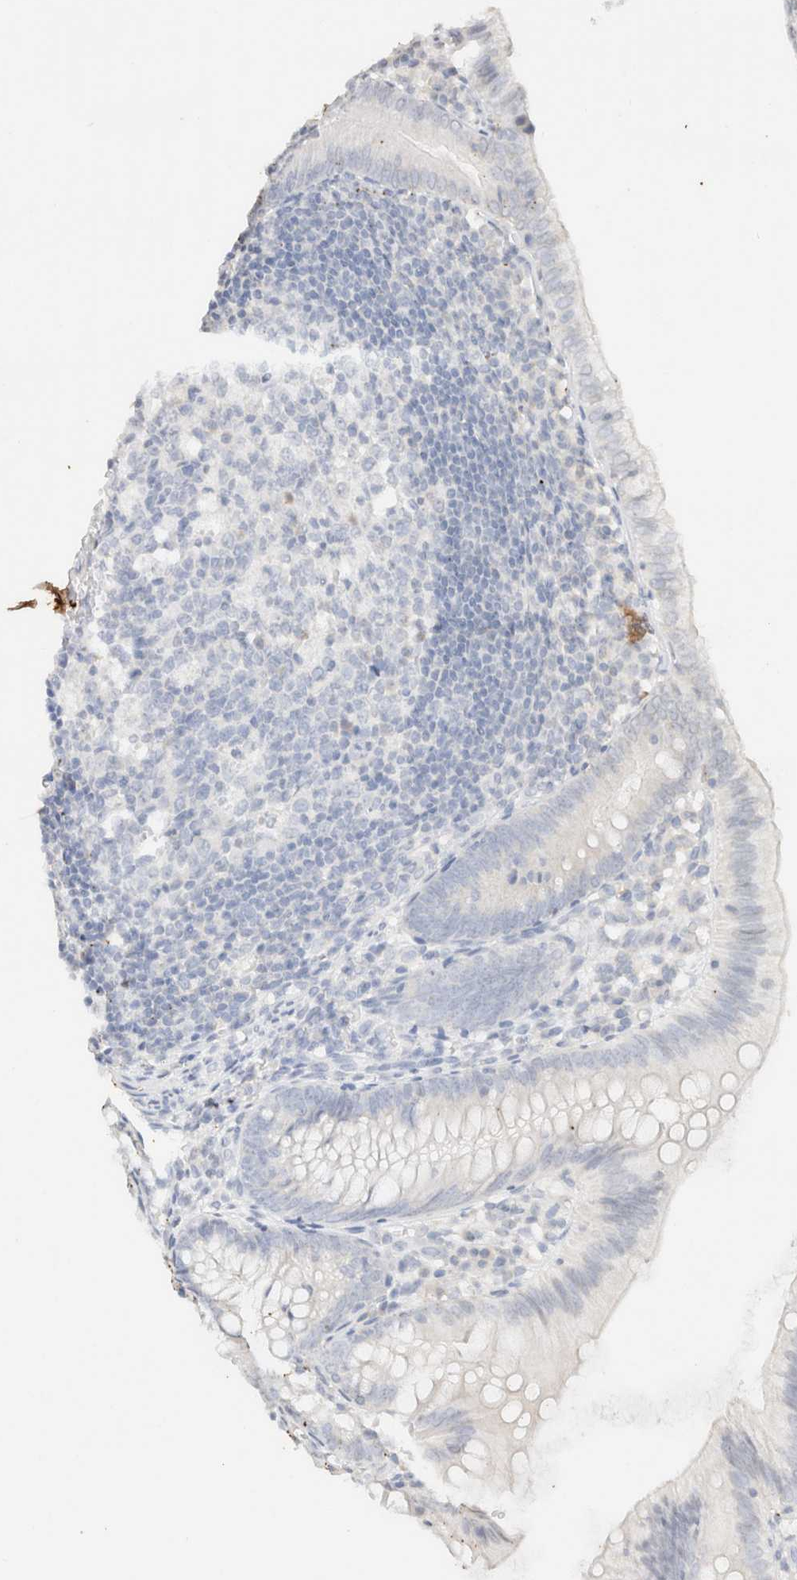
{"staining": {"intensity": "negative", "quantity": "none", "location": "none"}, "tissue": "appendix", "cell_type": "Glandular cells", "image_type": "normal", "snomed": [{"axis": "morphology", "description": "Normal tissue, NOS"}, {"axis": "topography", "description": "Appendix"}], "caption": "Glandular cells are negative for protein expression in unremarkable human appendix. The staining was performed using DAB (3,3'-diaminobenzidine) to visualize the protein expression in brown, while the nuclei were stained in blue with hematoxylin (Magnification: 20x).", "gene": "CPA1", "patient": {"sex": "male", "age": 1}}